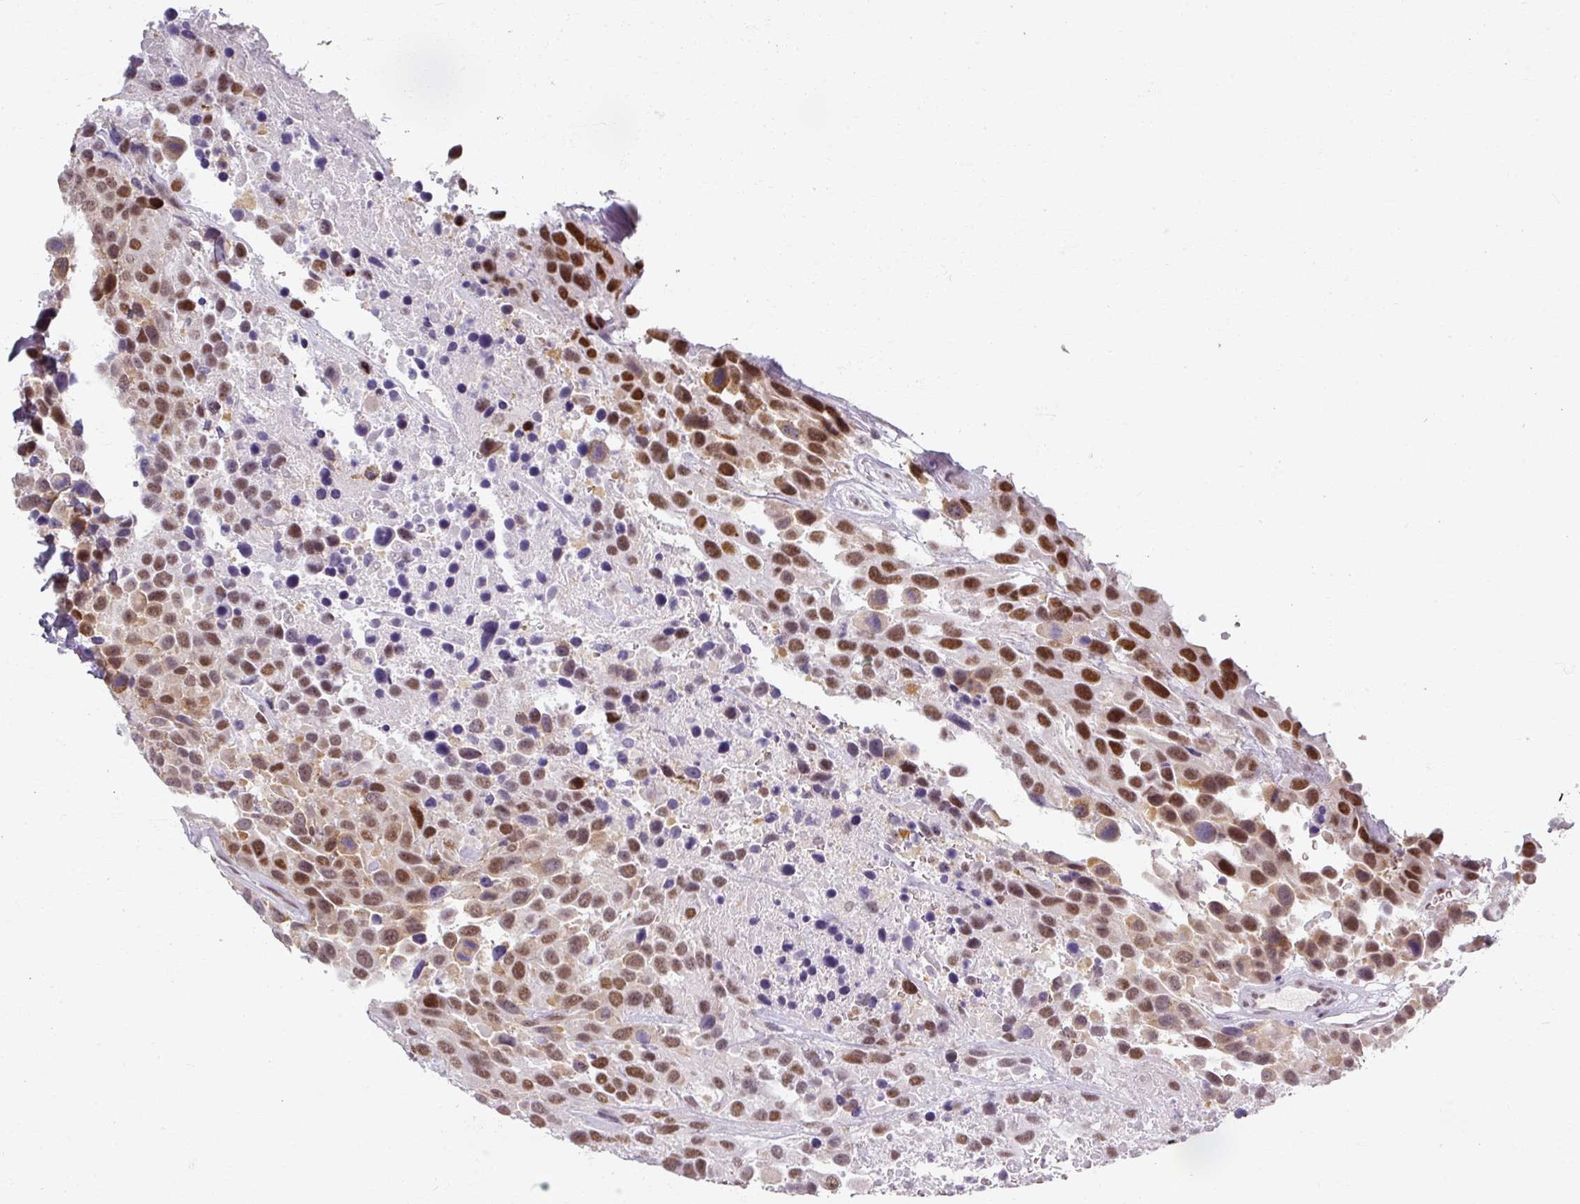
{"staining": {"intensity": "moderate", "quantity": ">75%", "location": "nuclear"}, "tissue": "urothelial cancer", "cell_type": "Tumor cells", "image_type": "cancer", "snomed": [{"axis": "morphology", "description": "Urothelial carcinoma, High grade"}, {"axis": "topography", "description": "Urinary bladder"}], "caption": "A photomicrograph of urothelial carcinoma (high-grade) stained for a protein displays moderate nuclear brown staining in tumor cells.", "gene": "RIPOR3", "patient": {"sex": "female", "age": 70}}